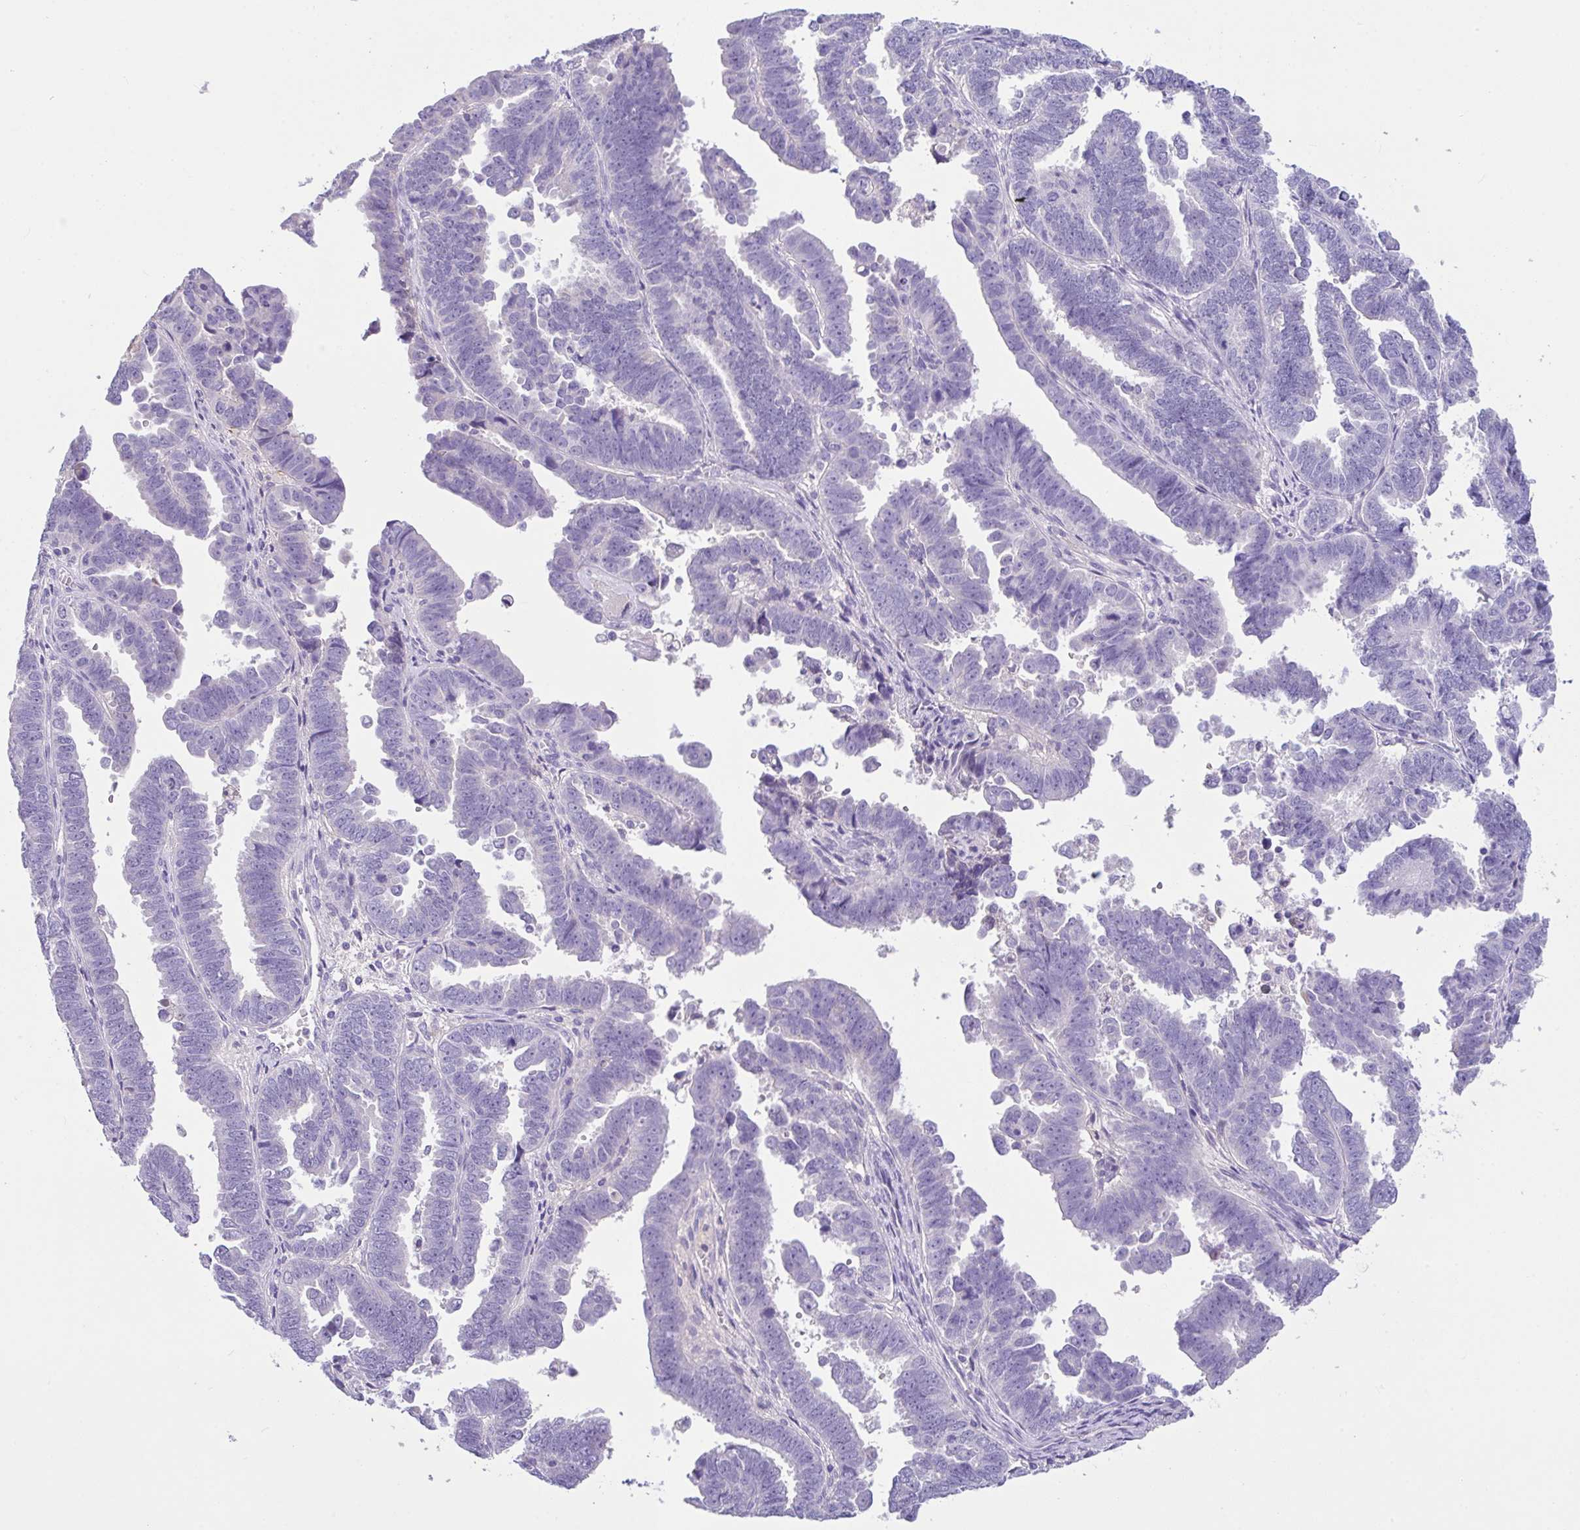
{"staining": {"intensity": "negative", "quantity": "none", "location": "none"}, "tissue": "endometrial cancer", "cell_type": "Tumor cells", "image_type": "cancer", "snomed": [{"axis": "morphology", "description": "Adenocarcinoma, NOS"}, {"axis": "topography", "description": "Endometrium"}], "caption": "This photomicrograph is of endometrial cancer (adenocarcinoma) stained with IHC to label a protein in brown with the nuclei are counter-stained blue. There is no staining in tumor cells.", "gene": "FBXL20", "patient": {"sex": "female", "age": 75}}